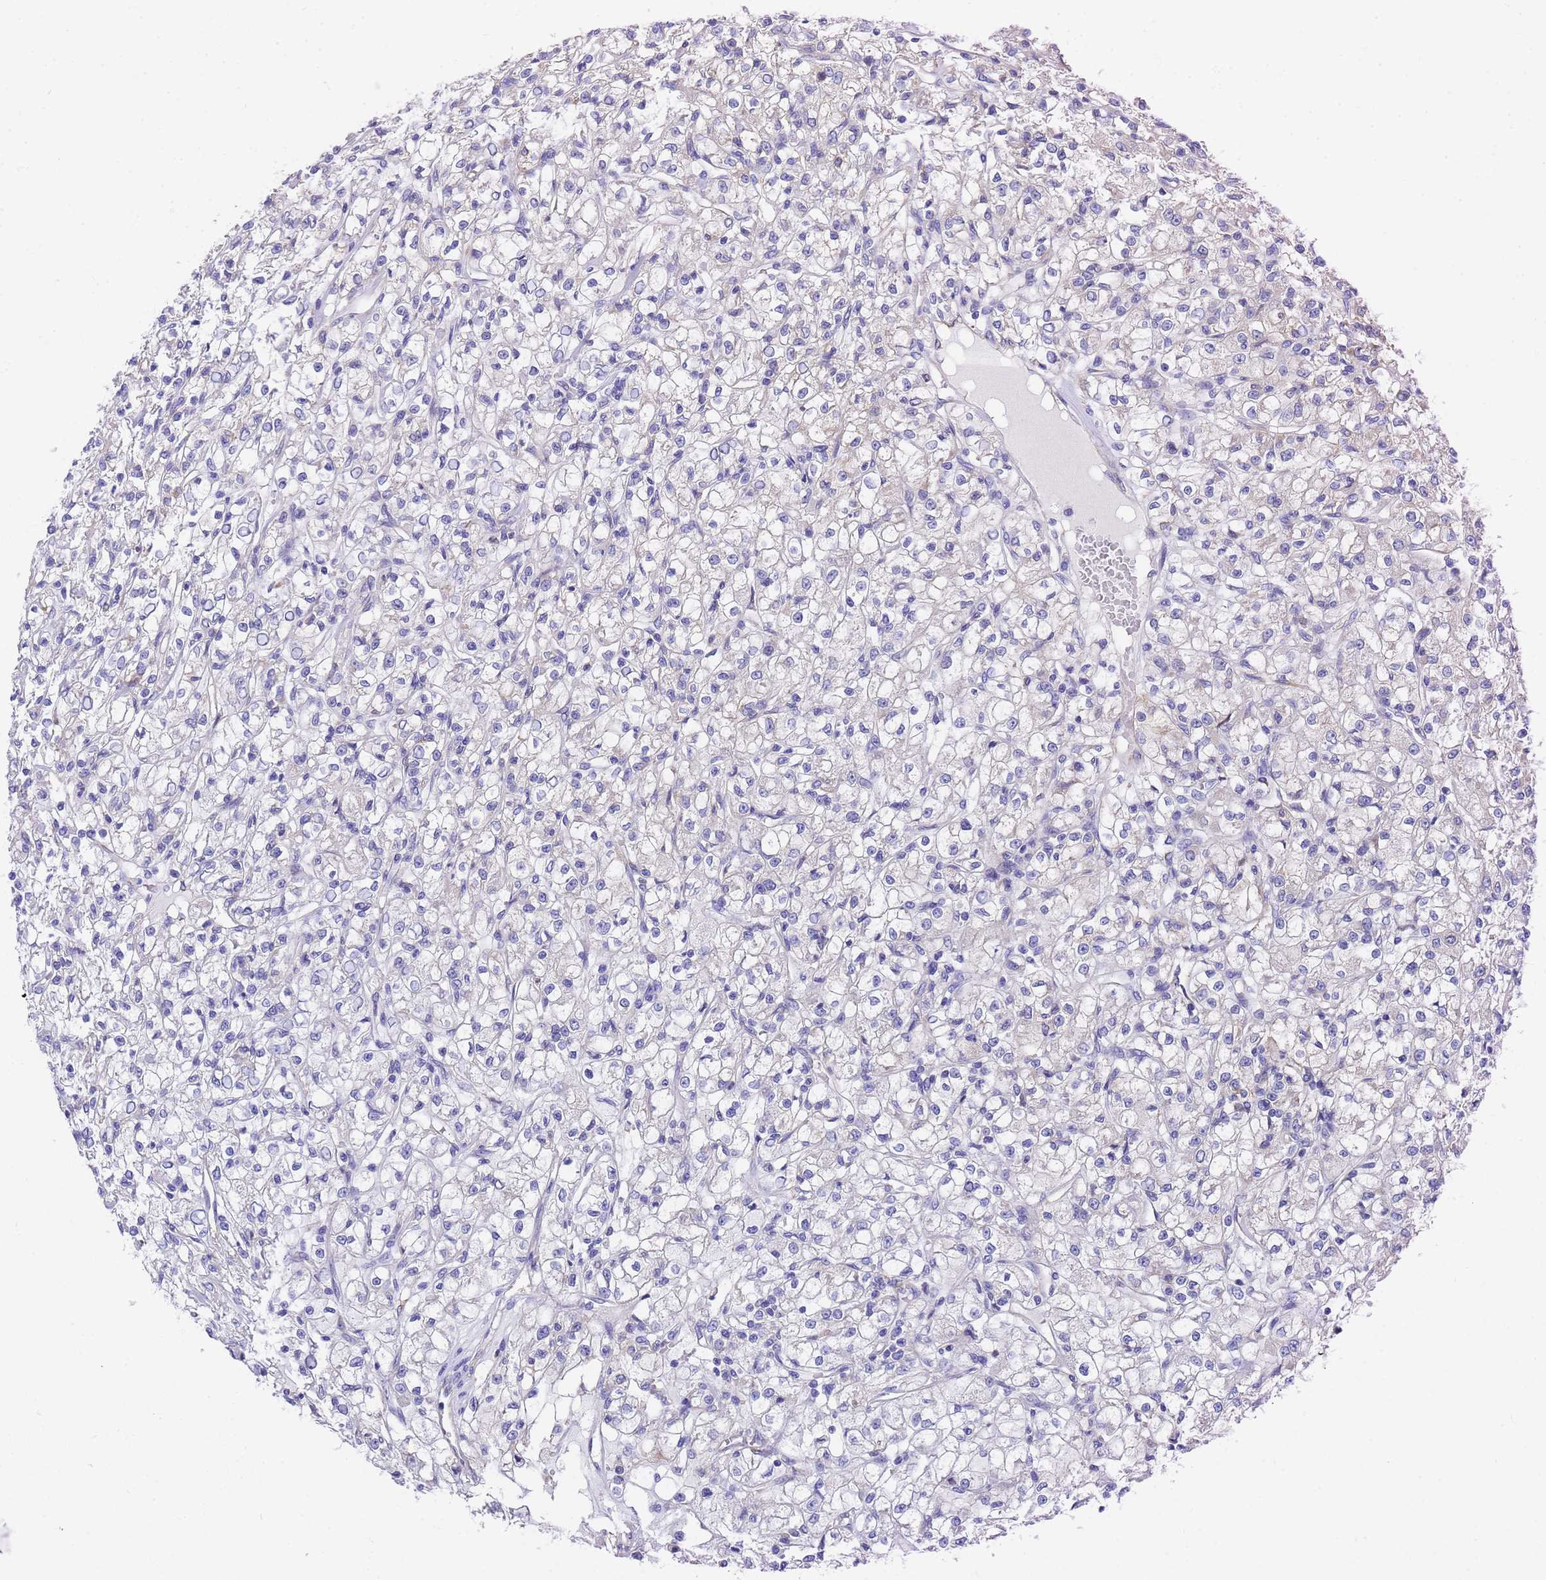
{"staining": {"intensity": "negative", "quantity": "none", "location": "none"}, "tissue": "renal cancer", "cell_type": "Tumor cells", "image_type": "cancer", "snomed": [{"axis": "morphology", "description": "Adenocarcinoma, NOS"}, {"axis": "topography", "description": "Kidney"}], "caption": "Immunohistochemistry of renal cancer (adenocarcinoma) displays no staining in tumor cells.", "gene": "TM4SF4", "patient": {"sex": "female", "age": 59}}